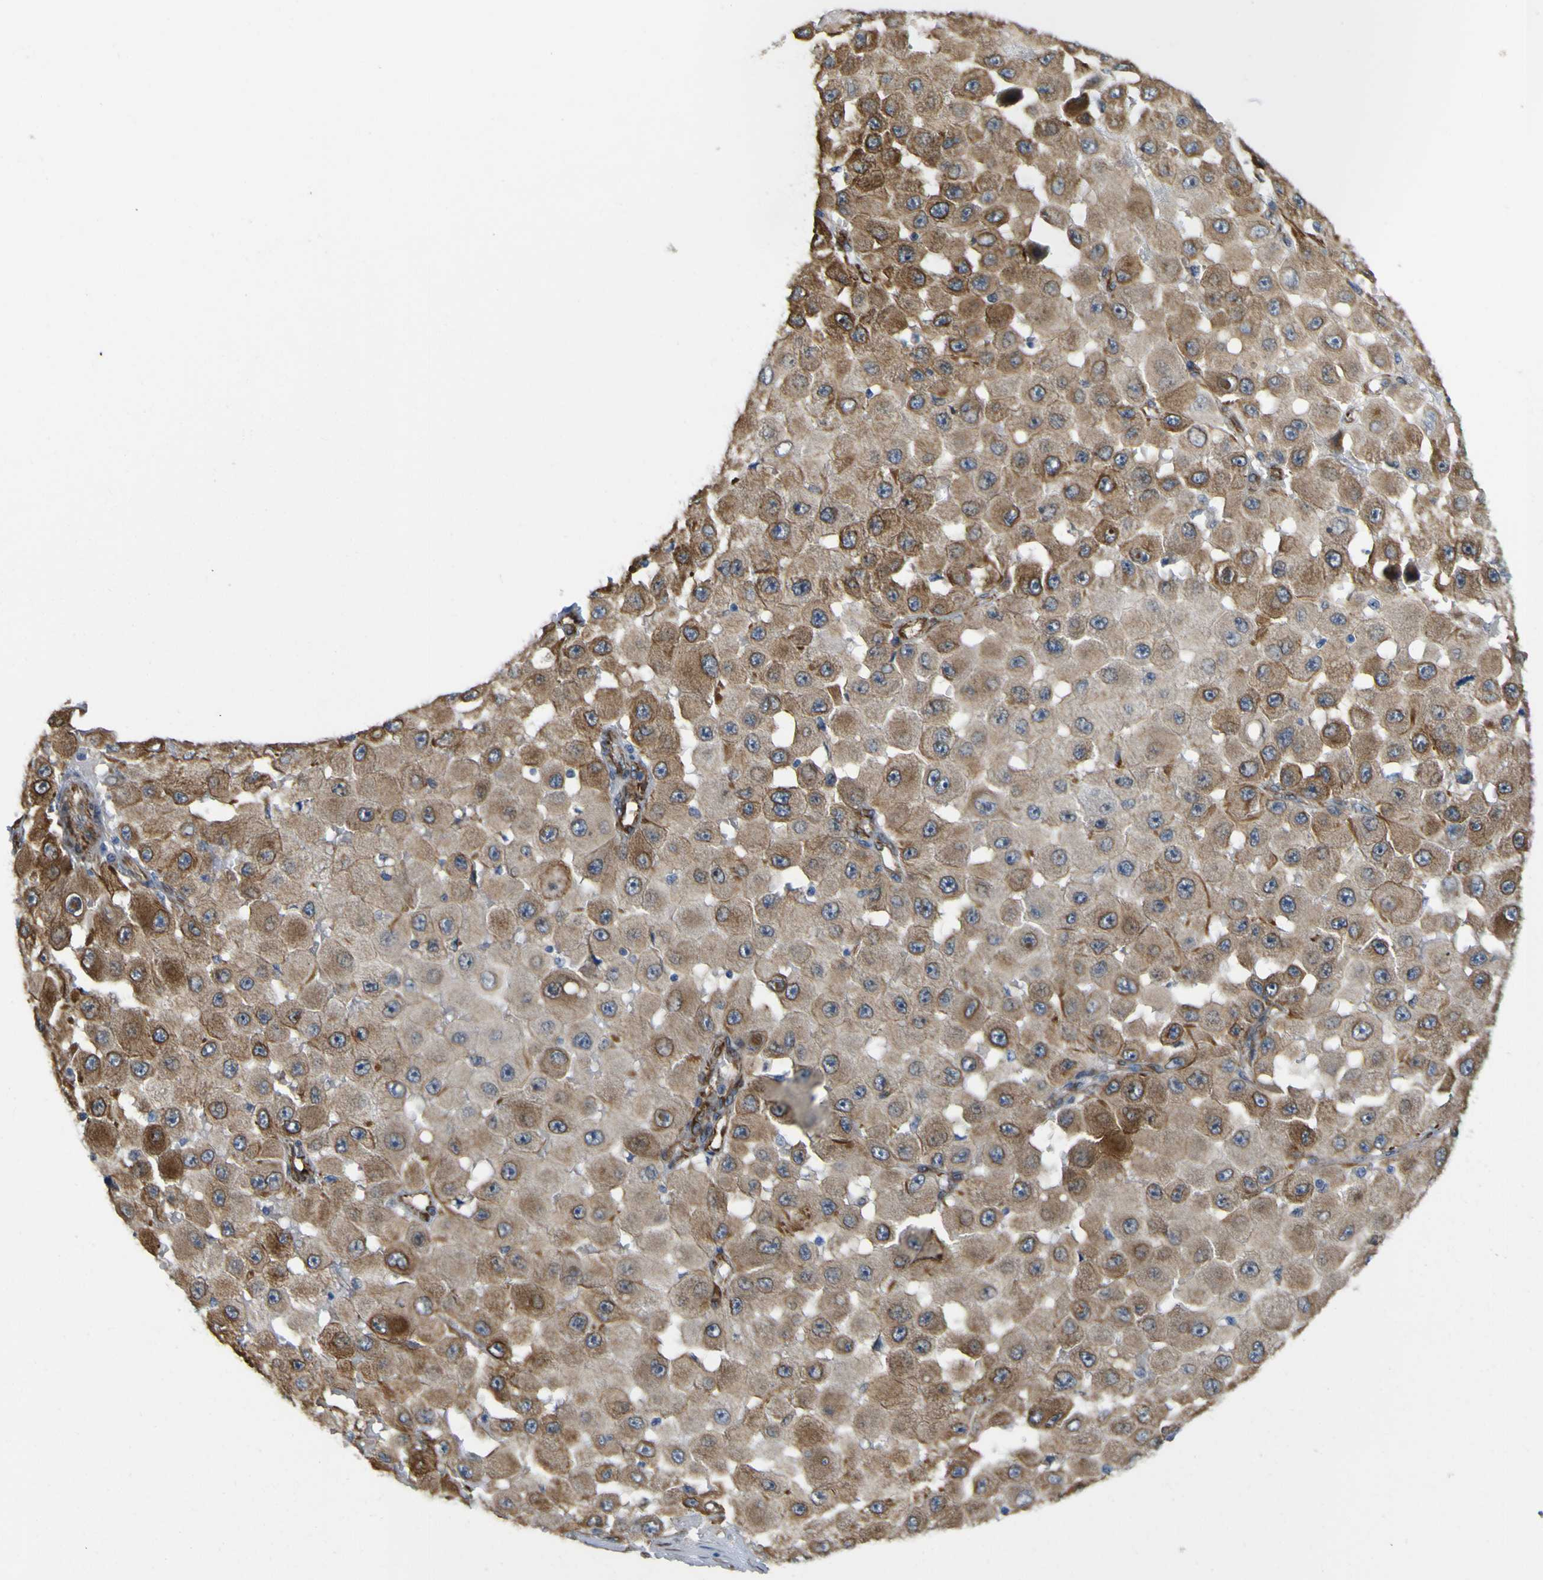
{"staining": {"intensity": "moderate", "quantity": ">75%", "location": "cytoplasmic/membranous"}, "tissue": "melanoma", "cell_type": "Tumor cells", "image_type": "cancer", "snomed": [{"axis": "morphology", "description": "Malignant melanoma, NOS"}, {"axis": "topography", "description": "Skin"}], "caption": "IHC (DAB (3,3'-diaminobenzidine)) staining of human malignant melanoma exhibits moderate cytoplasmic/membranous protein positivity in about >75% of tumor cells.", "gene": "JPH1", "patient": {"sex": "female", "age": 81}}